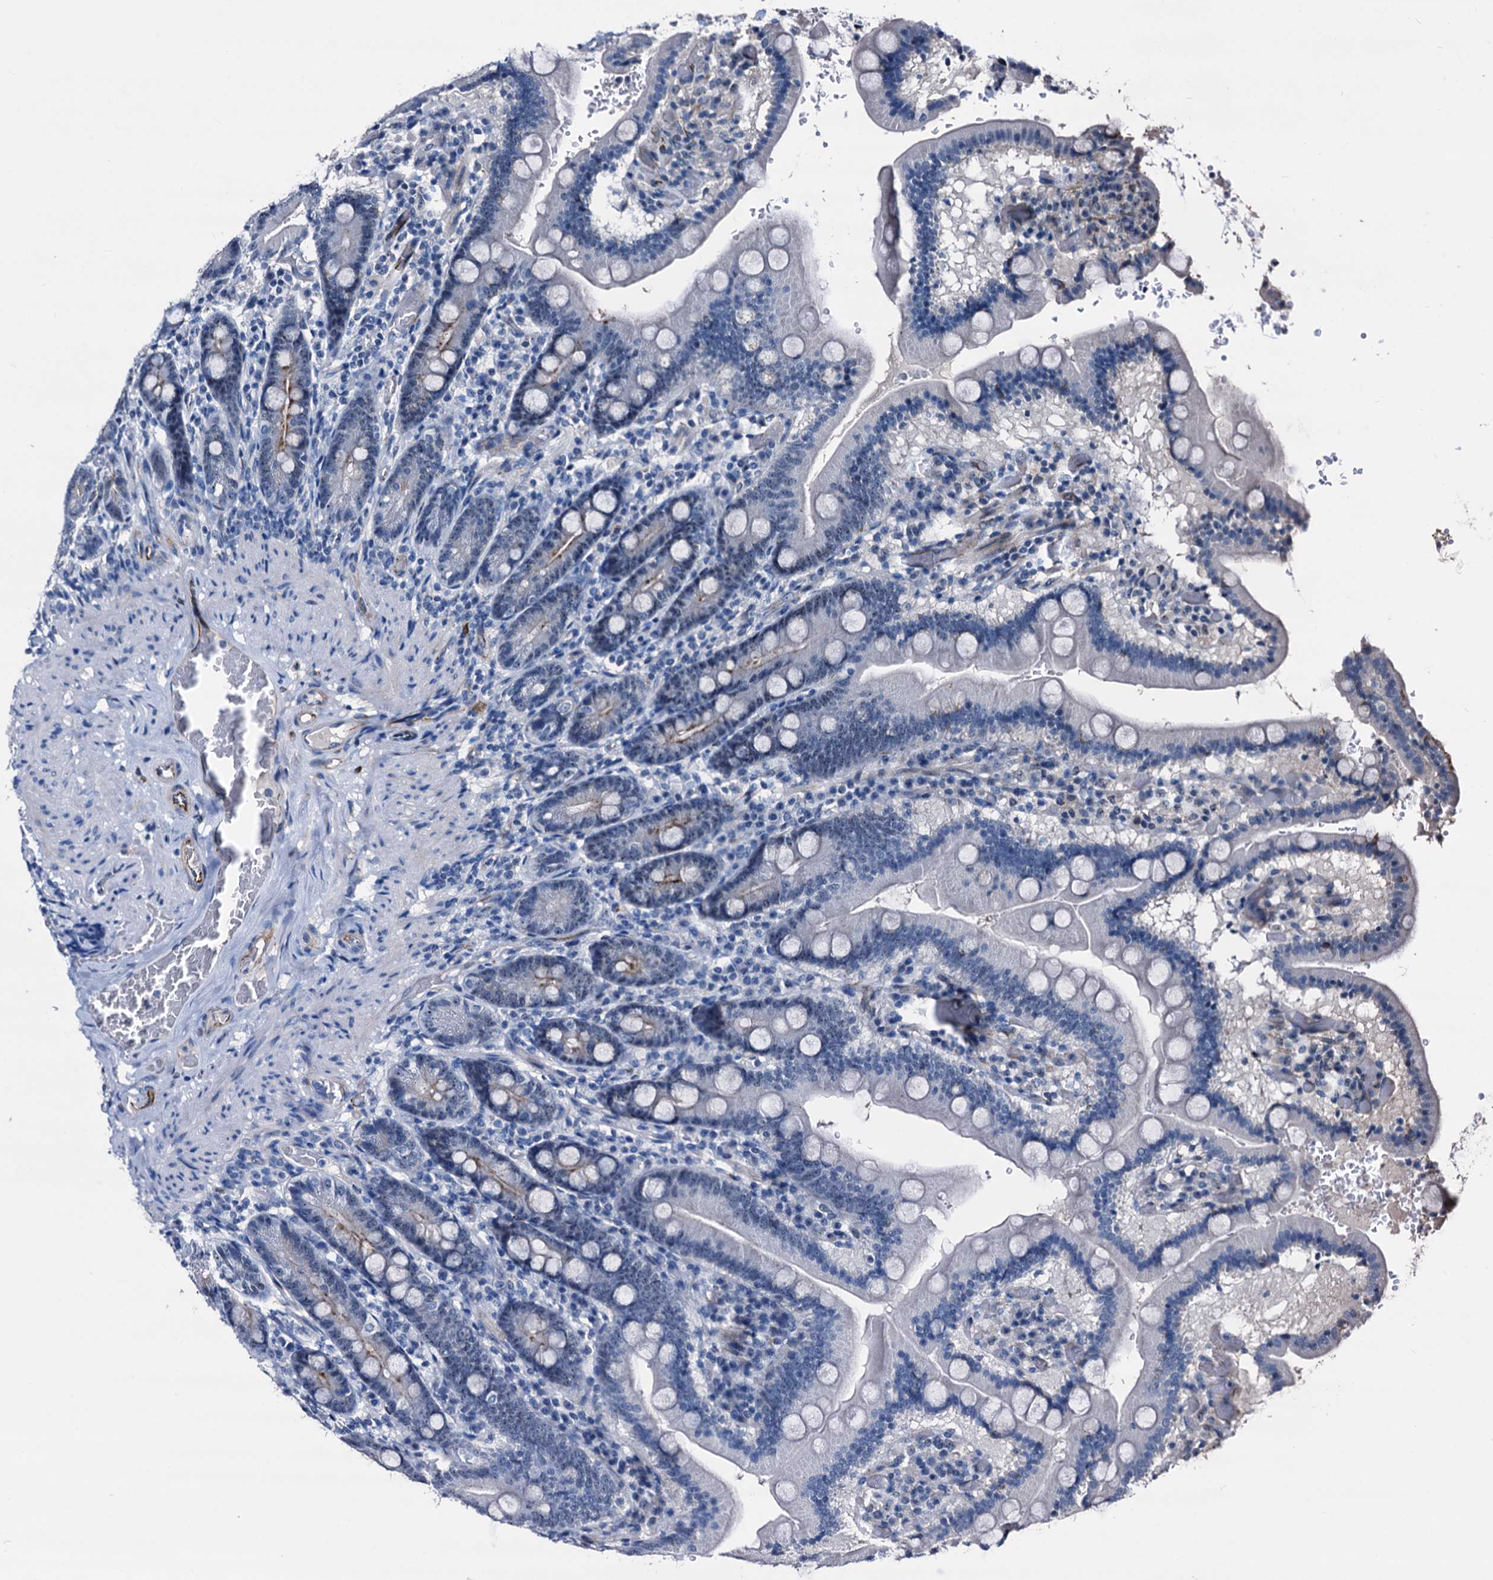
{"staining": {"intensity": "weak", "quantity": "<25%", "location": "cytoplasmic/membranous,nuclear"}, "tissue": "duodenum", "cell_type": "Glandular cells", "image_type": "normal", "snomed": [{"axis": "morphology", "description": "Normal tissue, NOS"}, {"axis": "topography", "description": "Duodenum"}], "caption": "IHC image of normal duodenum: duodenum stained with DAB displays no significant protein staining in glandular cells. The staining was performed using DAB to visualize the protein expression in brown, while the nuclei were stained in blue with hematoxylin (Magnification: 20x).", "gene": "EMG1", "patient": {"sex": "female", "age": 62}}